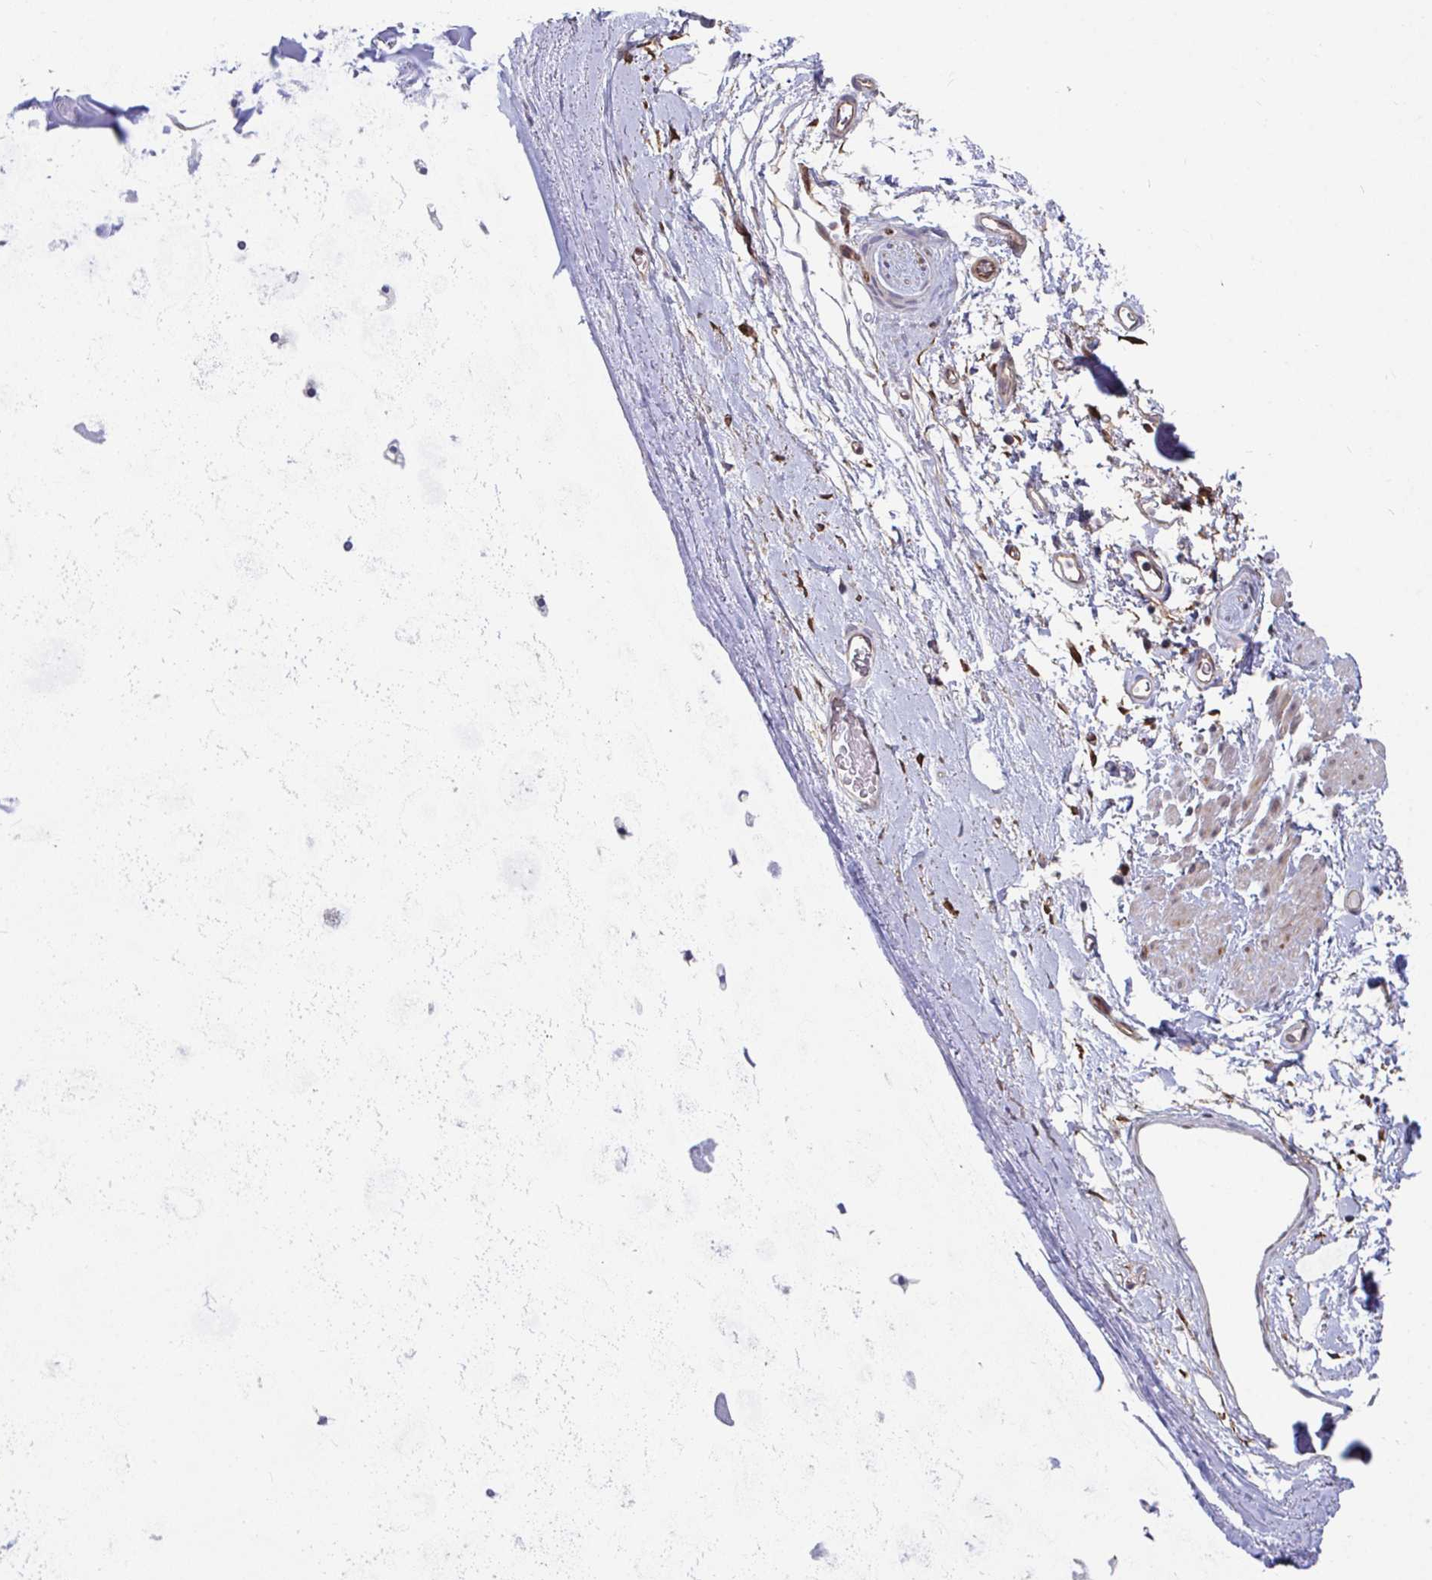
{"staining": {"intensity": "negative", "quantity": "none", "location": "none"}, "tissue": "soft tissue", "cell_type": "Chondrocytes", "image_type": "normal", "snomed": [{"axis": "morphology", "description": "Normal tissue, NOS"}, {"axis": "topography", "description": "Lymph node"}, {"axis": "topography", "description": "Cartilage tissue"}, {"axis": "topography", "description": "Bronchus"}], "caption": "High magnification brightfield microscopy of benign soft tissue stained with DAB (3,3'-diaminobenzidine) (brown) and counterstained with hematoxylin (blue): chondrocytes show no significant staining. (DAB (3,3'-diaminobenzidine) IHC with hematoxylin counter stain).", "gene": "EIF1AD", "patient": {"sex": "female", "age": 70}}